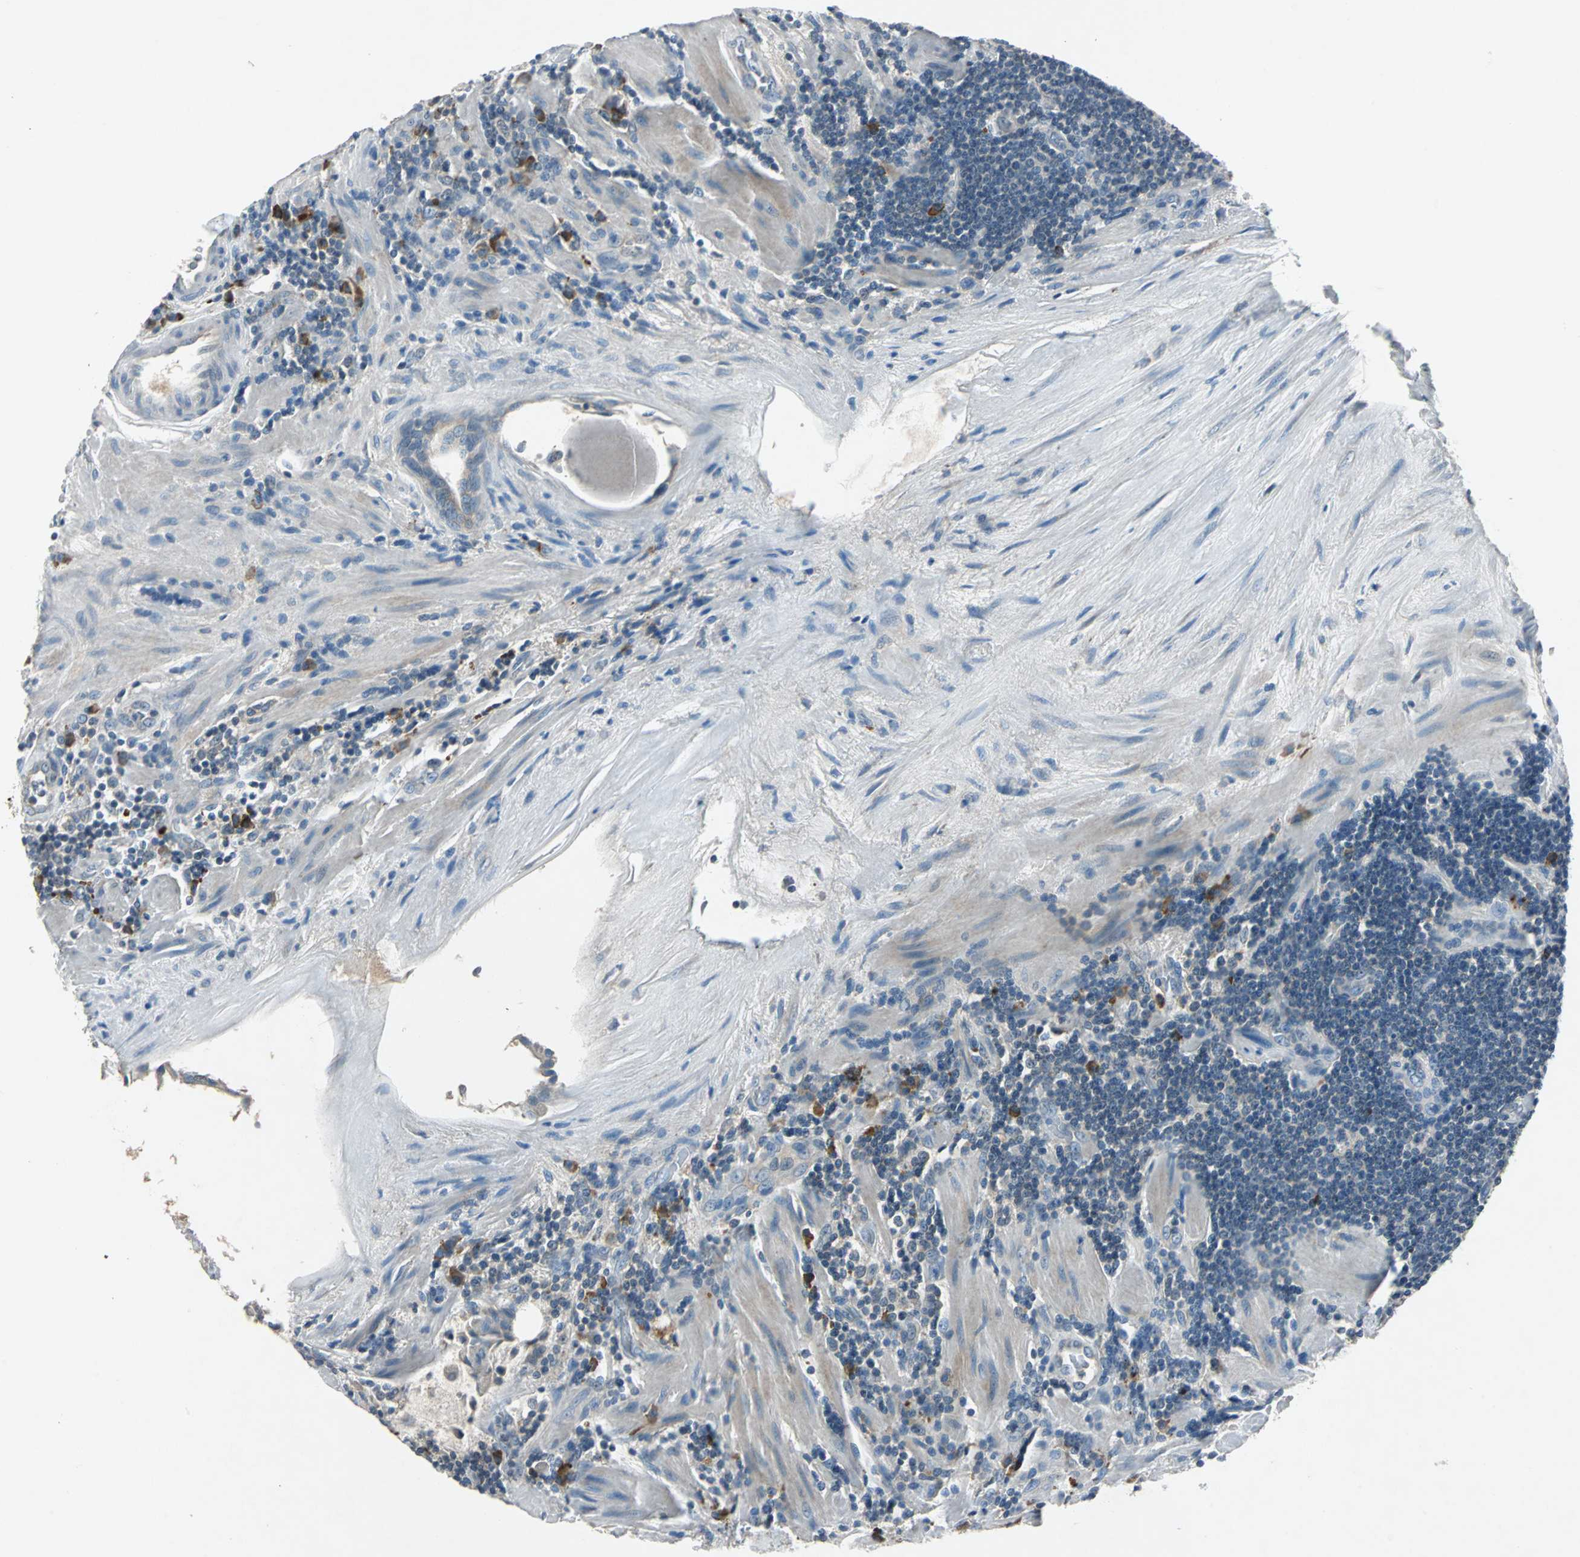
{"staining": {"intensity": "weak", "quantity": "25%-75%", "location": "cytoplasmic/membranous"}, "tissue": "prostate cancer", "cell_type": "Tumor cells", "image_type": "cancer", "snomed": [{"axis": "morphology", "description": "Adenocarcinoma, High grade"}, {"axis": "topography", "description": "Prostate"}], "caption": "A high-resolution image shows IHC staining of prostate cancer, which demonstrates weak cytoplasmic/membranous expression in approximately 25%-75% of tumor cells.", "gene": "SLC2A13", "patient": {"sex": "male", "age": 68}}